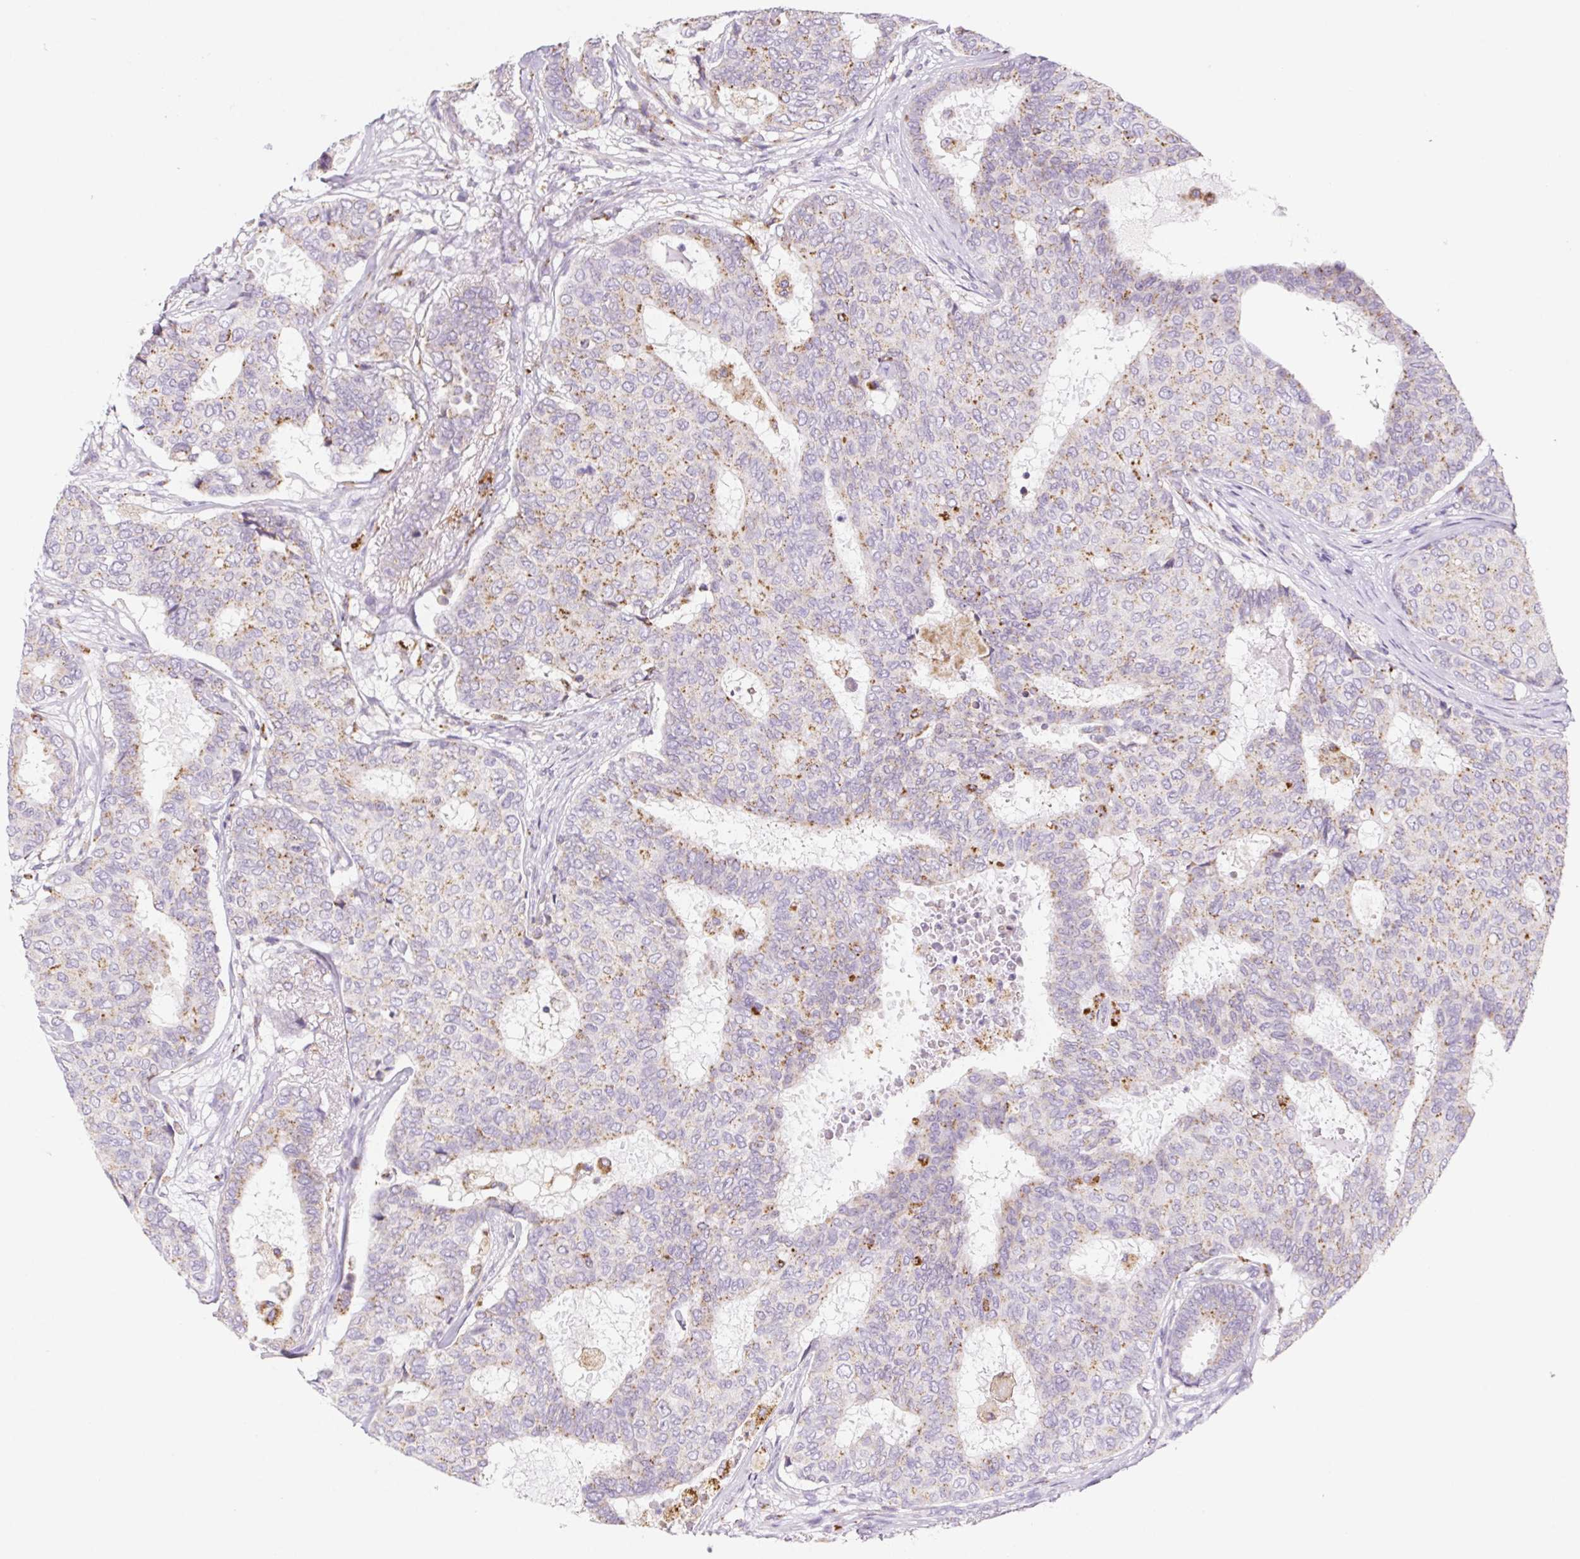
{"staining": {"intensity": "moderate", "quantity": "25%-75%", "location": "cytoplasmic/membranous"}, "tissue": "breast cancer", "cell_type": "Tumor cells", "image_type": "cancer", "snomed": [{"axis": "morphology", "description": "Duct carcinoma"}, {"axis": "topography", "description": "Breast"}], "caption": "Protein staining demonstrates moderate cytoplasmic/membranous positivity in about 25%-75% of tumor cells in intraductal carcinoma (breast). Nuclei are stained in blue.", "gene": "LIPA", "patient": {"sex": "female", "age": 75}}